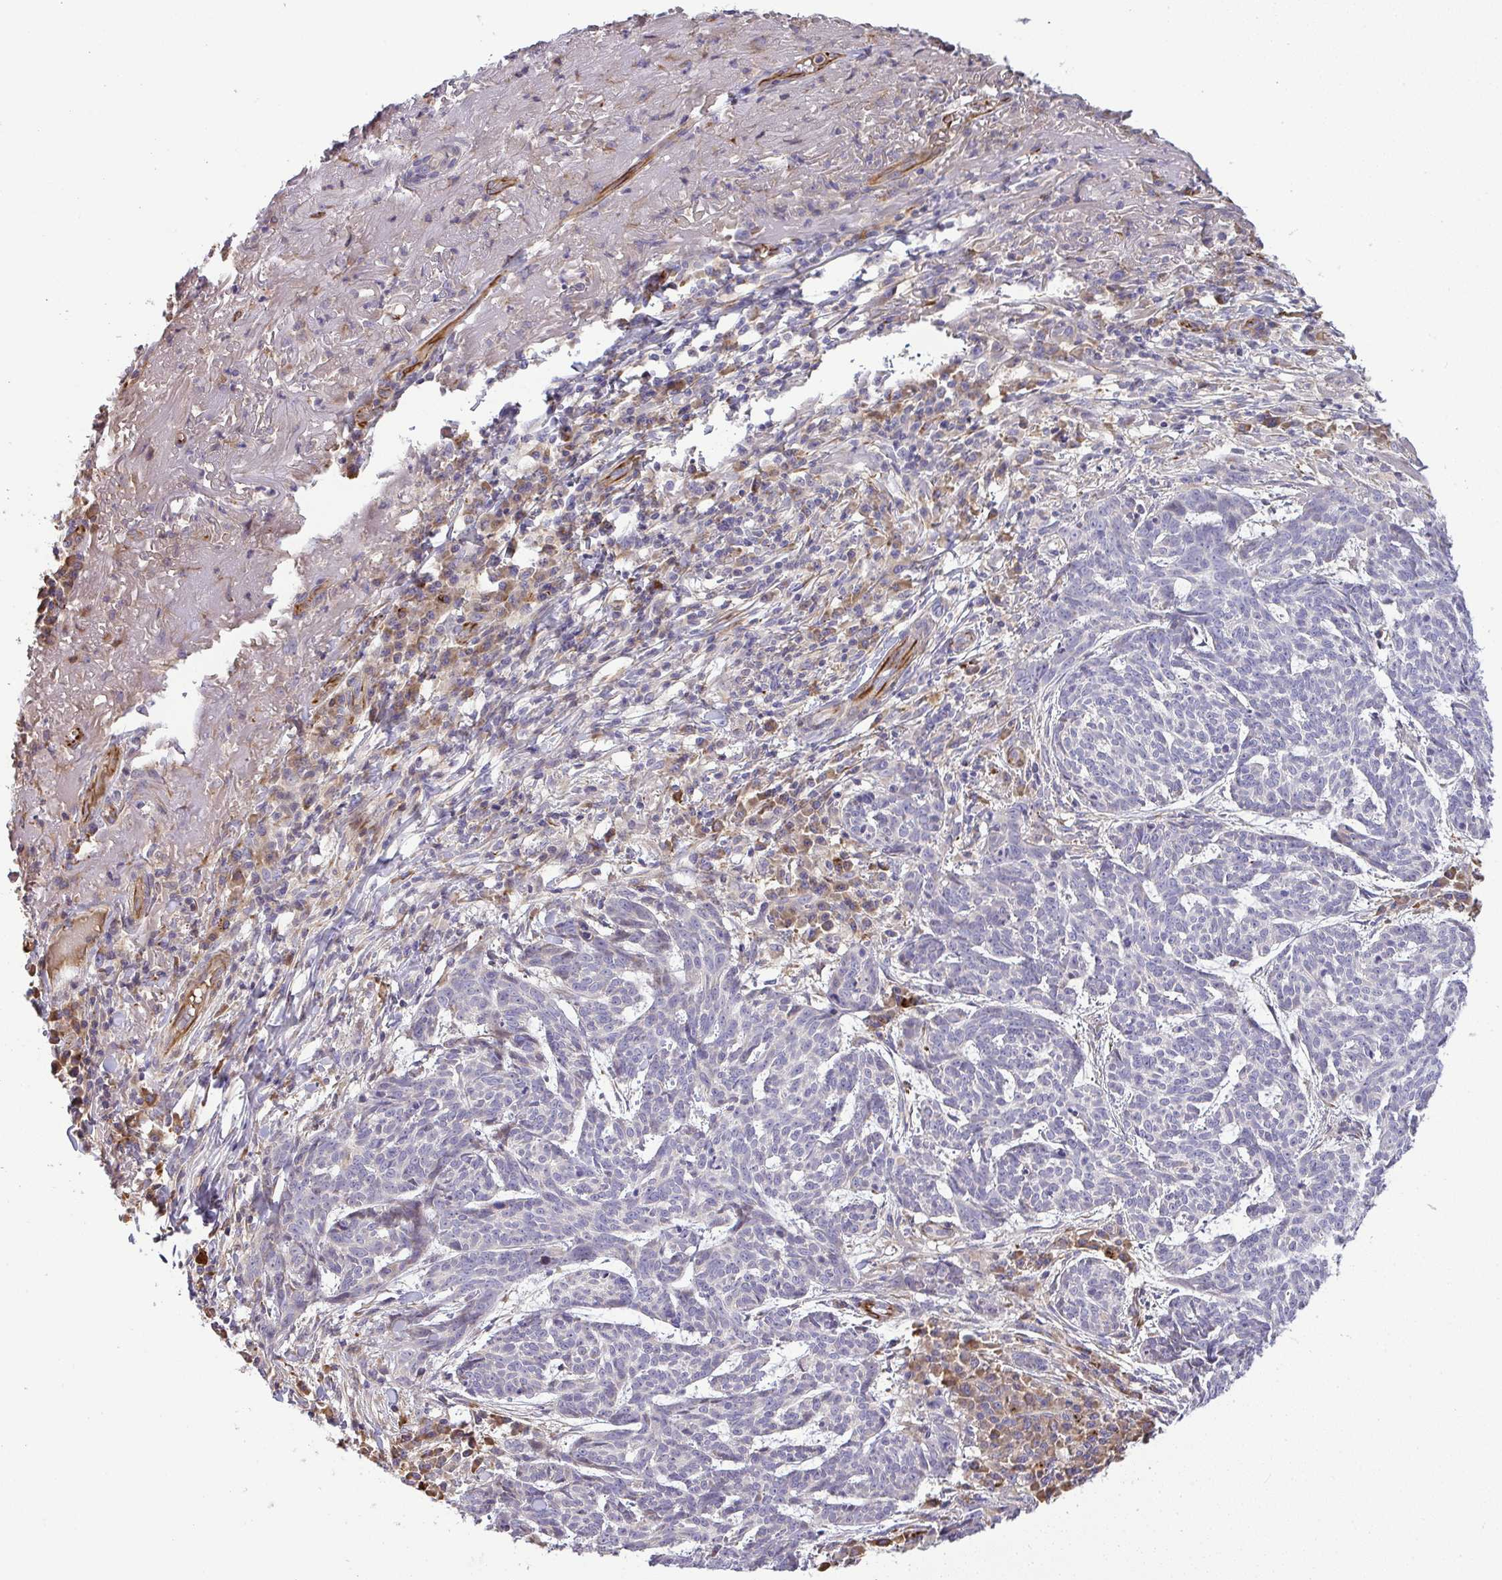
{"staining": {"intensity": "negative", "quantity": "none", "location": "none"}, "tissue": "skin cancer", "cell_type": "Tumor cells", "image_type": "cancer", "snomed": [{"axis": "morphology", "description": "Basal cell carcinoma"}, {"axis": "topography", "description": "Skin"}], "caption": "Tumor cells show no significant protein expression in skin cancer.", "gene": "GRID2", "patient": {"sex": "female", "age": 93}}